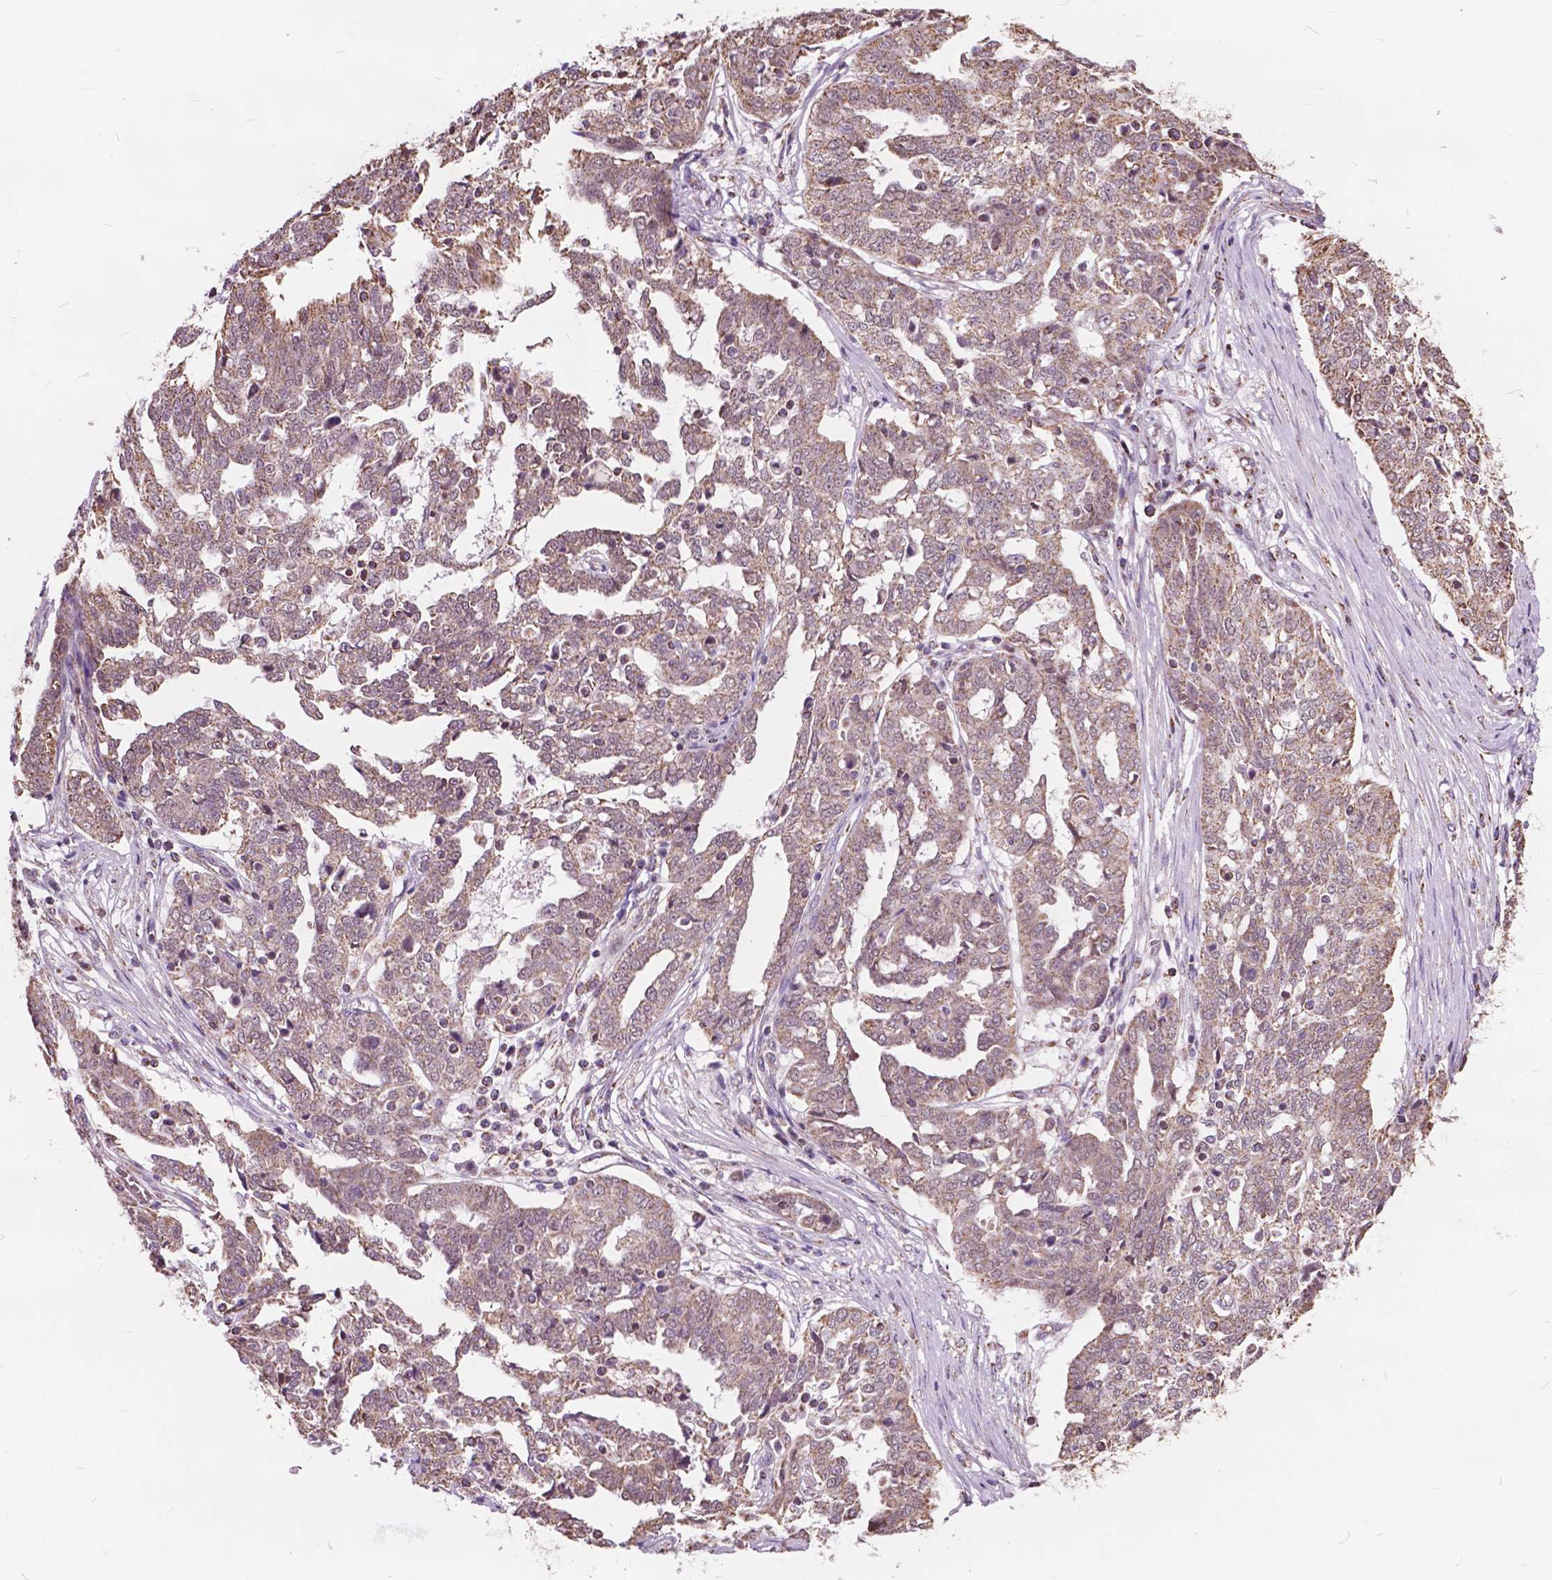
{"staining": {"intensity": "weak", "quantity": ">75%", "location": "cytoplasmic/membranous"}, "tissue": "ovarian cancer", "cell_type": "Tumor cells", "image_type": "cancer", "snomed": [{"axis": "morphology", "description": "Cystadenocarcinoma, serous, NOS"}, {"axis": "topography", "description": "Ovary"}], "caption": "Tumor cells exhibit weak cytoplasmic/membranous expression in about >75% of cells in ovarian cancer.", "gene": "SCOC", "patient": {"sex": "female", "age": 67}}